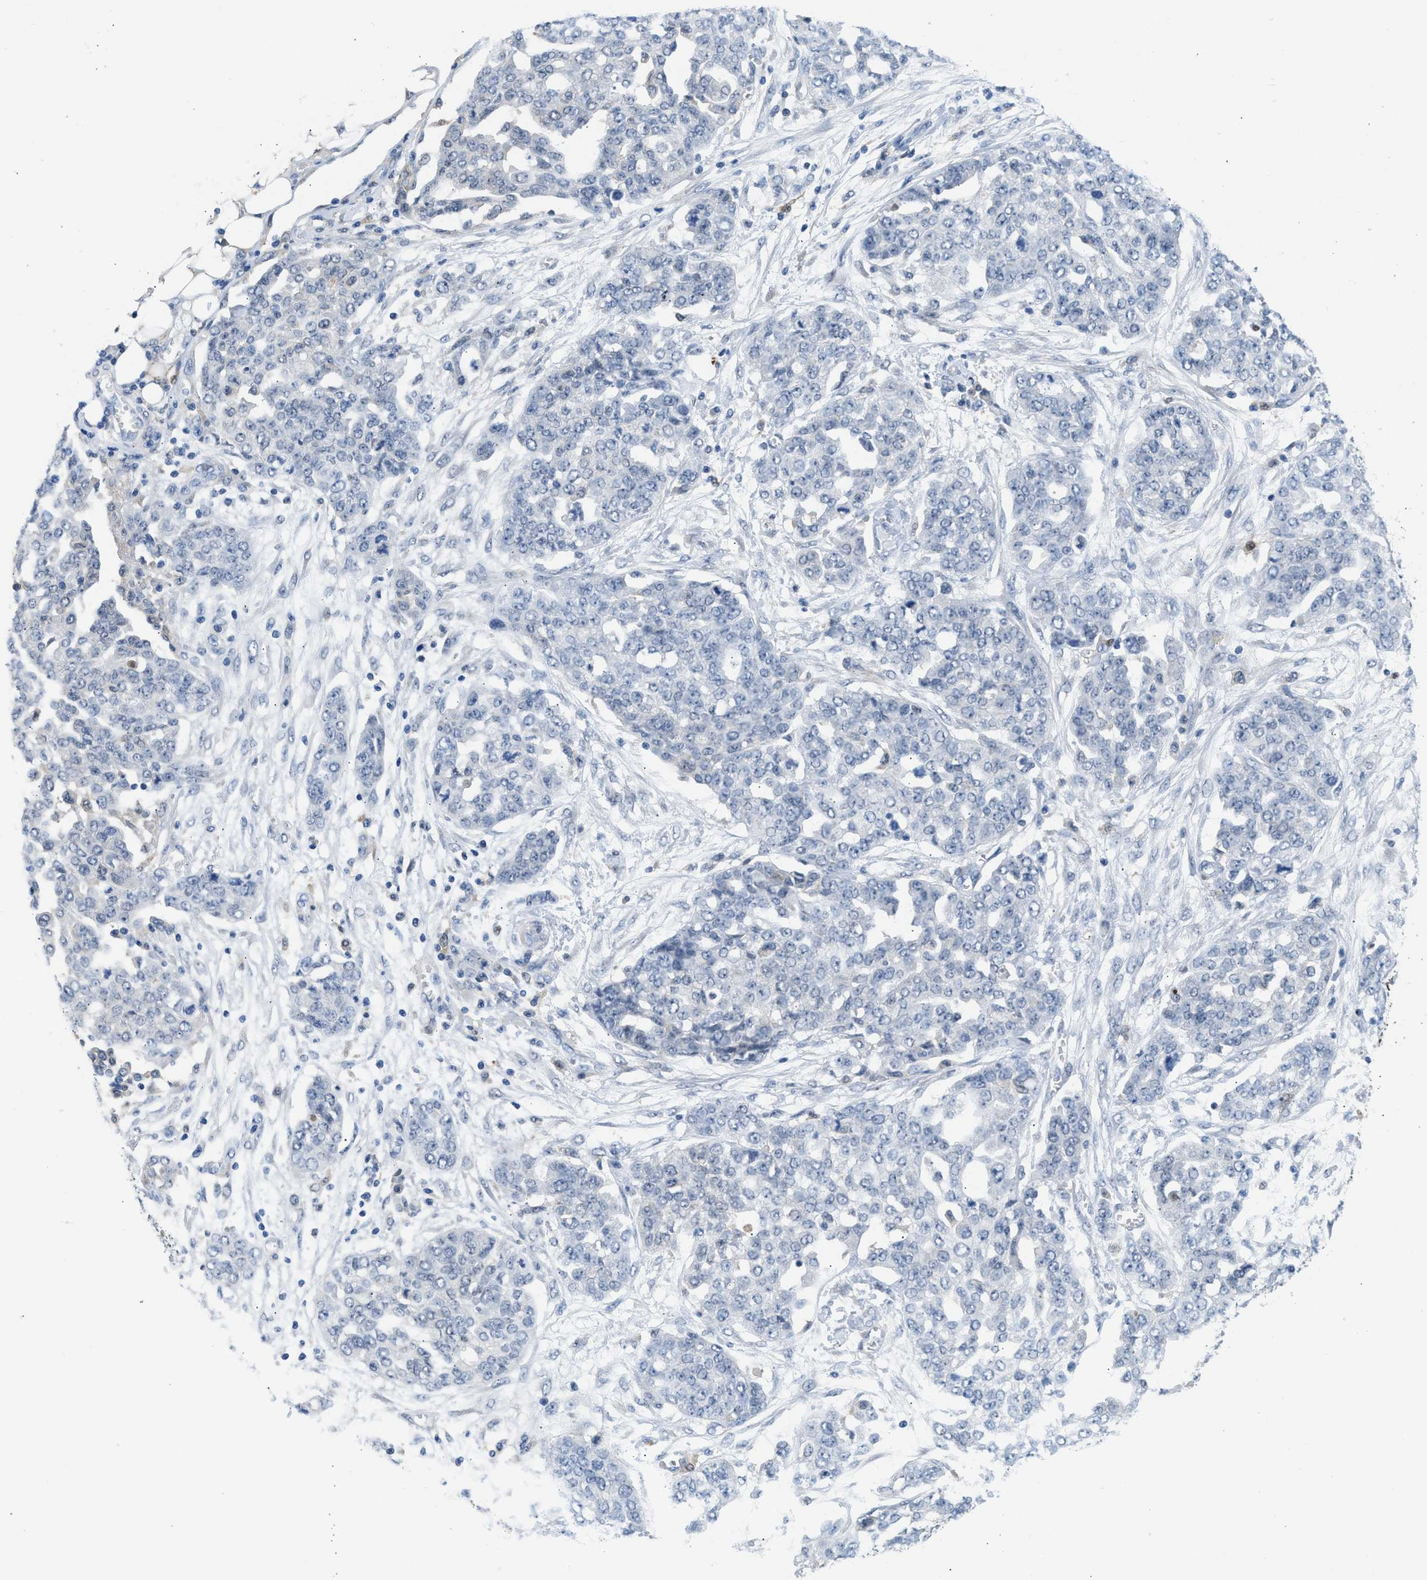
{"staining": {"intensity": "negative", "quantity": "none", "location": "none"}, "tissue": "ovarian cancer", "cell_type": "Tumor cells", "image_type": "cancer", "snomed": [{"axis": "morphology", "description": "Cystadenocarcinoma, serous, NOS"}, {"axis": "topography", "description": "Soft tissue"}, {"axis": "topography", "description": "Ovary"}], "caption": "Micrograph shows no significant protein expression in tumor cells of ovarian serous cystadenocarcinoma. (DAB IHC with hematoxylin counter stain).", "gene": "CBR1", "patient": {"sex": "female", "age": 57}}